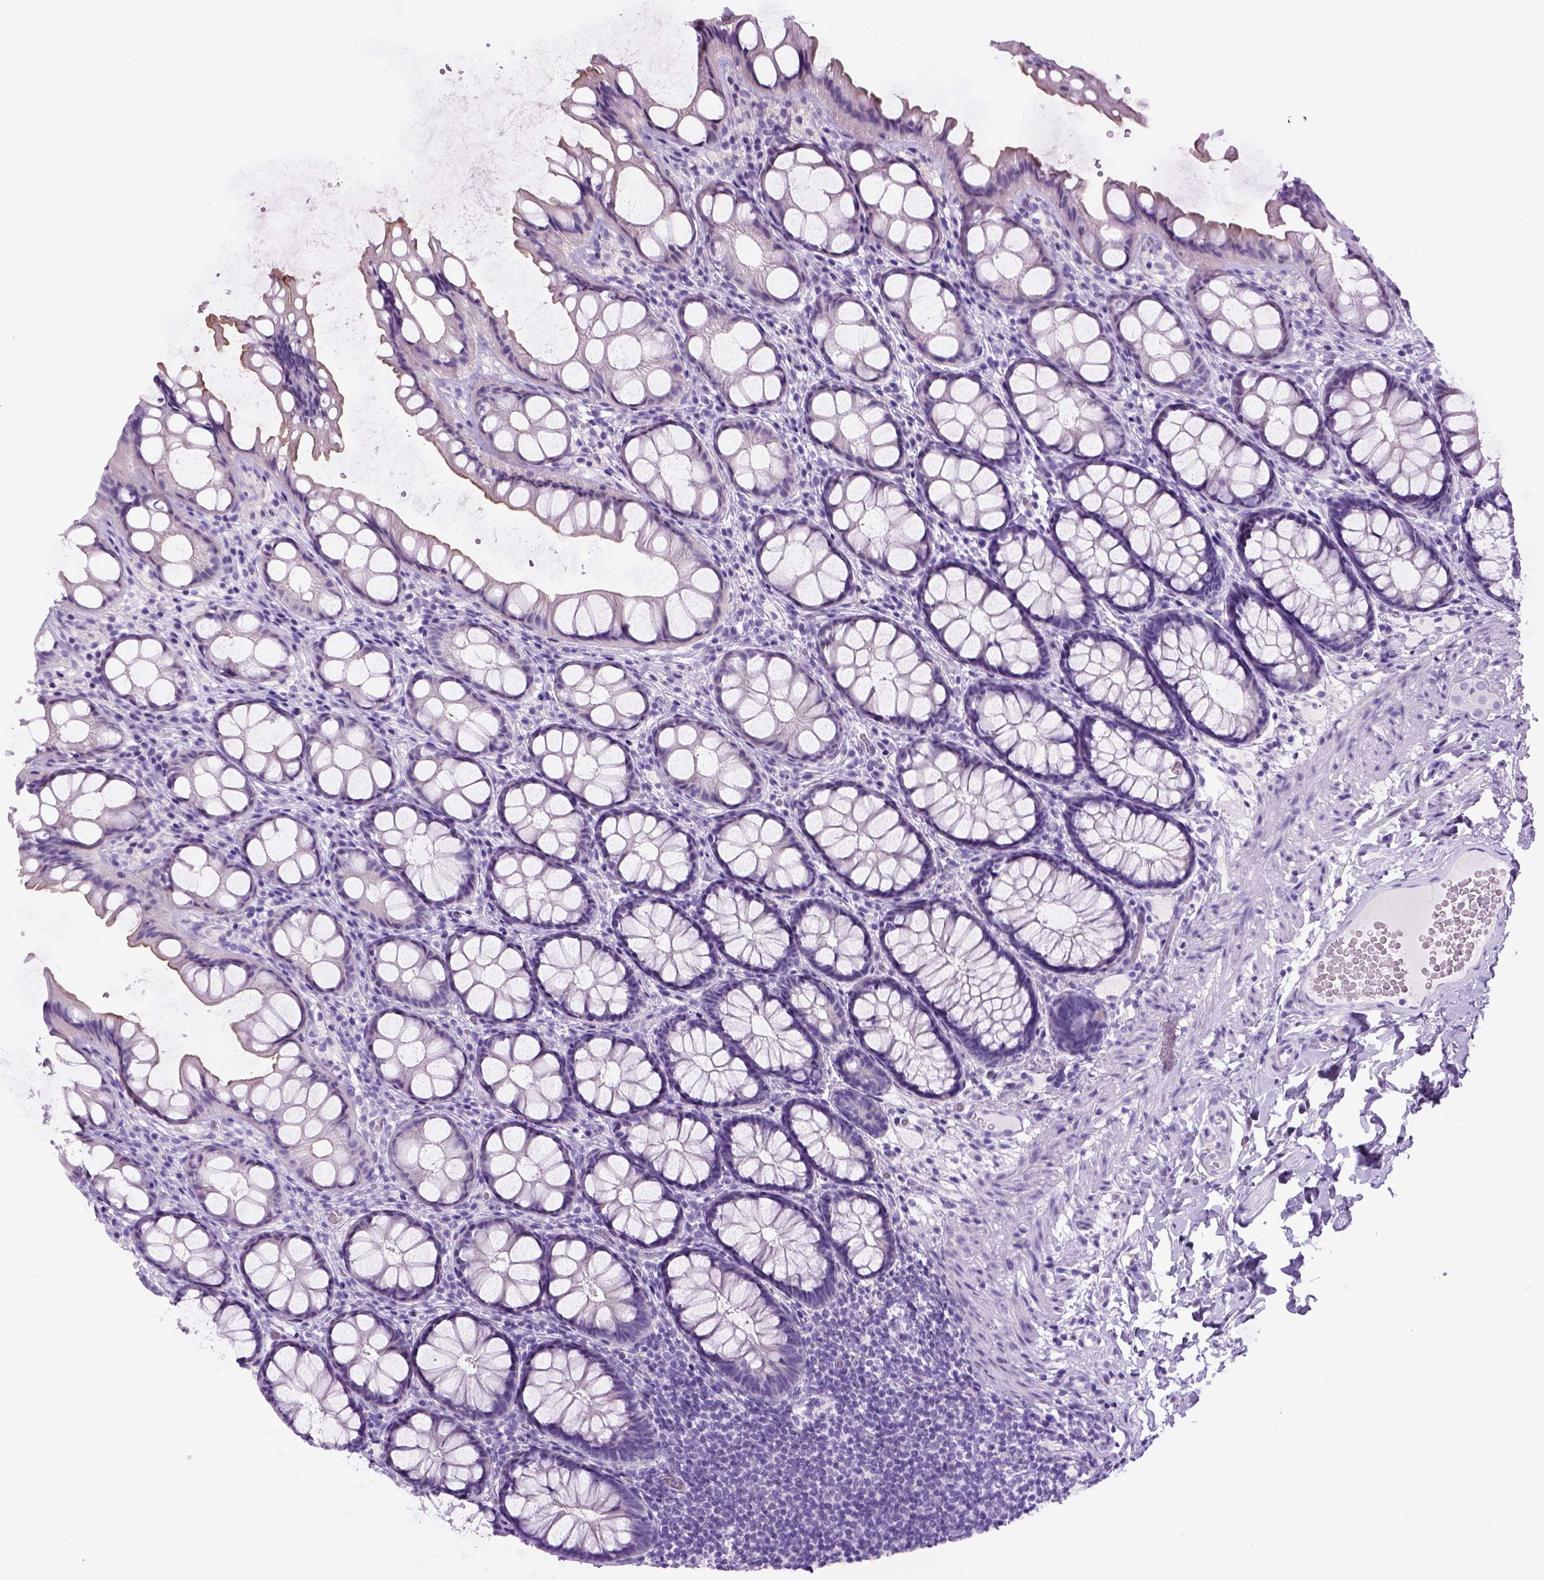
{"staining": {"intensity": "negative", "quantity": "none", "location": "none"}, "tissue": "colon", "cell_type": "Endothelial cells", "image_type": "normal", "snomed": [{"axis": "morphology", "description": "Normal tissue, NOS"}, {"axis": "topography", "description": "Colon"}], "caption": "Immunohistochemistry (IHC) of benign colon reveals no staining in endothelial cells. The staining is performed using DAB brown chromogen with nuclei counter-stained in using hematoxylin.", "gene": "SGCG", "patient": {"sex": "male", "age": 47}}